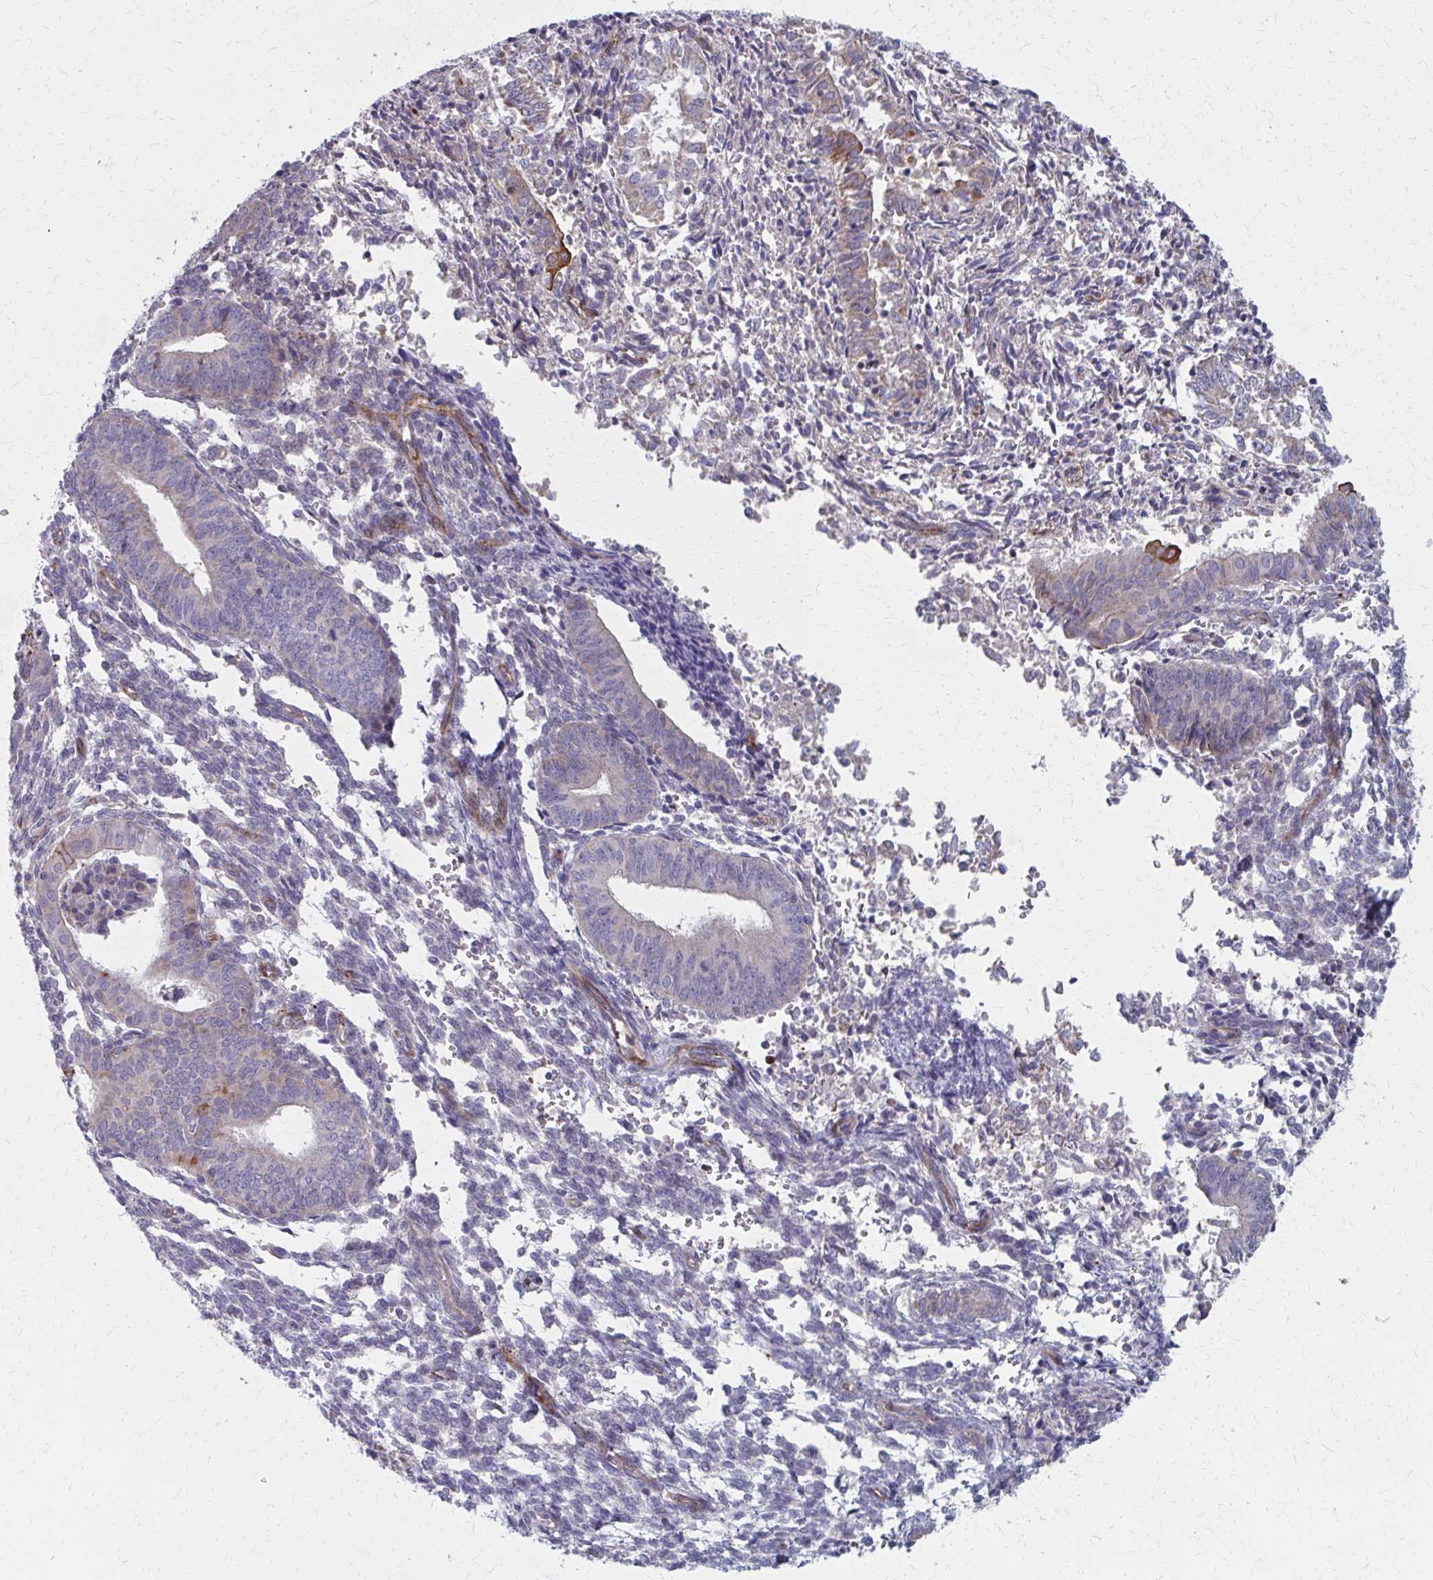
{"staining": {"intensity": "moderate", "quantity": "<25%", "location": "cytoplasmic/membranous"}, "tissue": "endometrial cancer", "cell_type": "Tumor cells", "image_type": "cancer", "snomed": [{"axis": "morphology", "description": "Adenocarcinoma, NOS"}, {"axis": "topography", "description": "Endometrium"}], "caption": "Tumor cells demonstrate low levels of moderate cytoplasmic/membranous expression in approximately <25% of cells in adenocarcinoma (endometrial). (Stains: DAB in brown, nuclei in blue, Microscopy: brightfield microscopy at high magnification).", "gene": "FAHD1", "patient": {"sex": "female", "age": 50}}